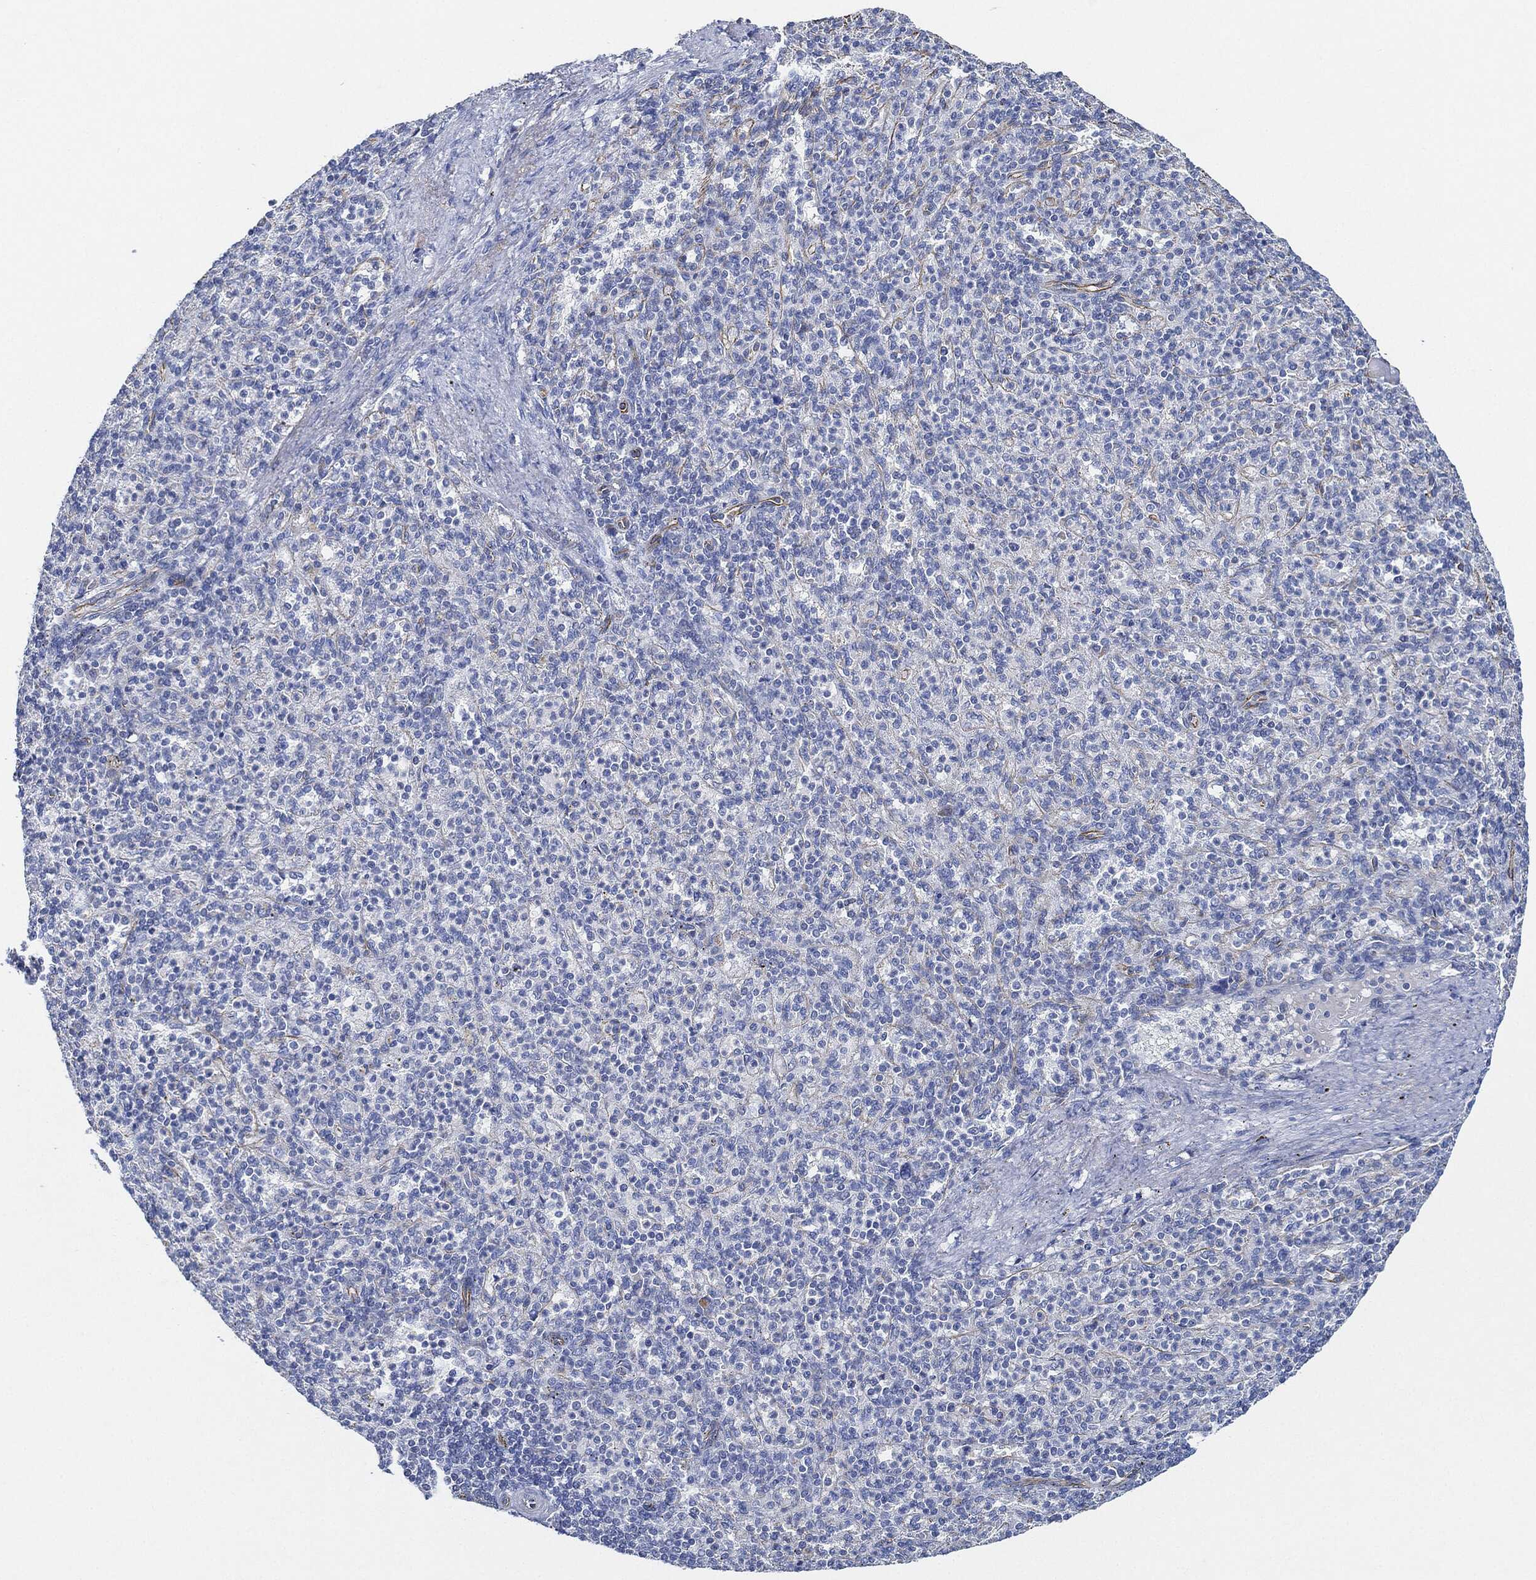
{"staining": {"intensity": "negative", "quantity": "none", "location": "none"}, "tissue": "spleen", "cell_type": "Cells in red pulp", "image_type": "normal", "snomed": [{"axis": "morphology", "description": "Normal tissue, NOS"}, {"axis": "topography", "description": "Spleen"}], "caption": "The photomicrograph demonstrates no significant positivity in cells in red pulp of spleen.", "gene": "THSD1", "patient": {"sex": "female", "age": 74}}